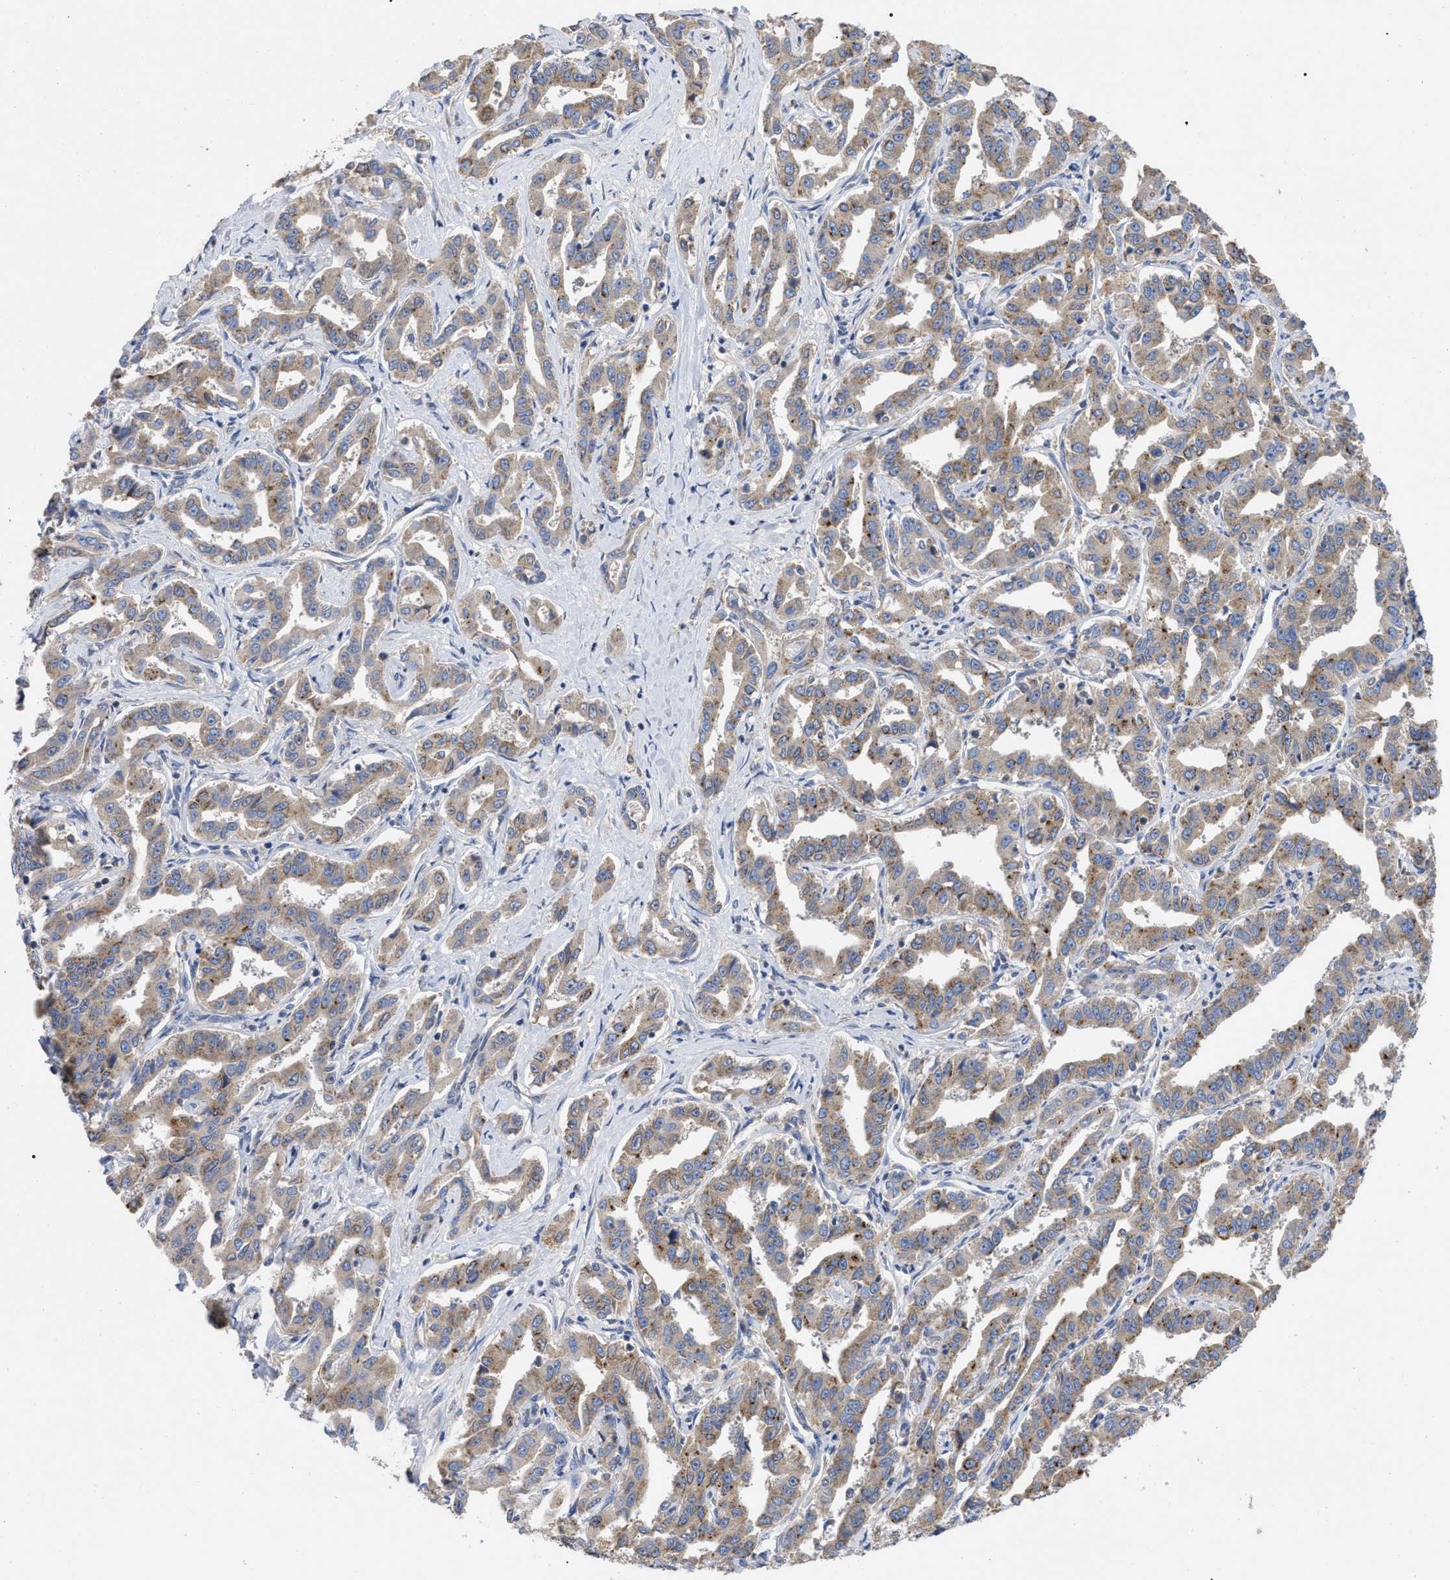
{"staining": {"intensity": "weak", "quantity": ">75%", "location": "cytoplasmic/membranous"}, "tissue": "liver cancer", "cell_type": "Tumor cells", "image_type": "cancer", "snomed": [{"axis": "morphology", "description": "Cholangiocarcinoma"}, {"axis": "topography", "description": "Liver"}], "caption": "This is a histology image of IHC staining of liver cancer, which shows weak staining in the cytoplasmic/membranous of tumor cells.", "gene": "RAP1GDS1", "patient": {"sex": "male", "age": 59}}